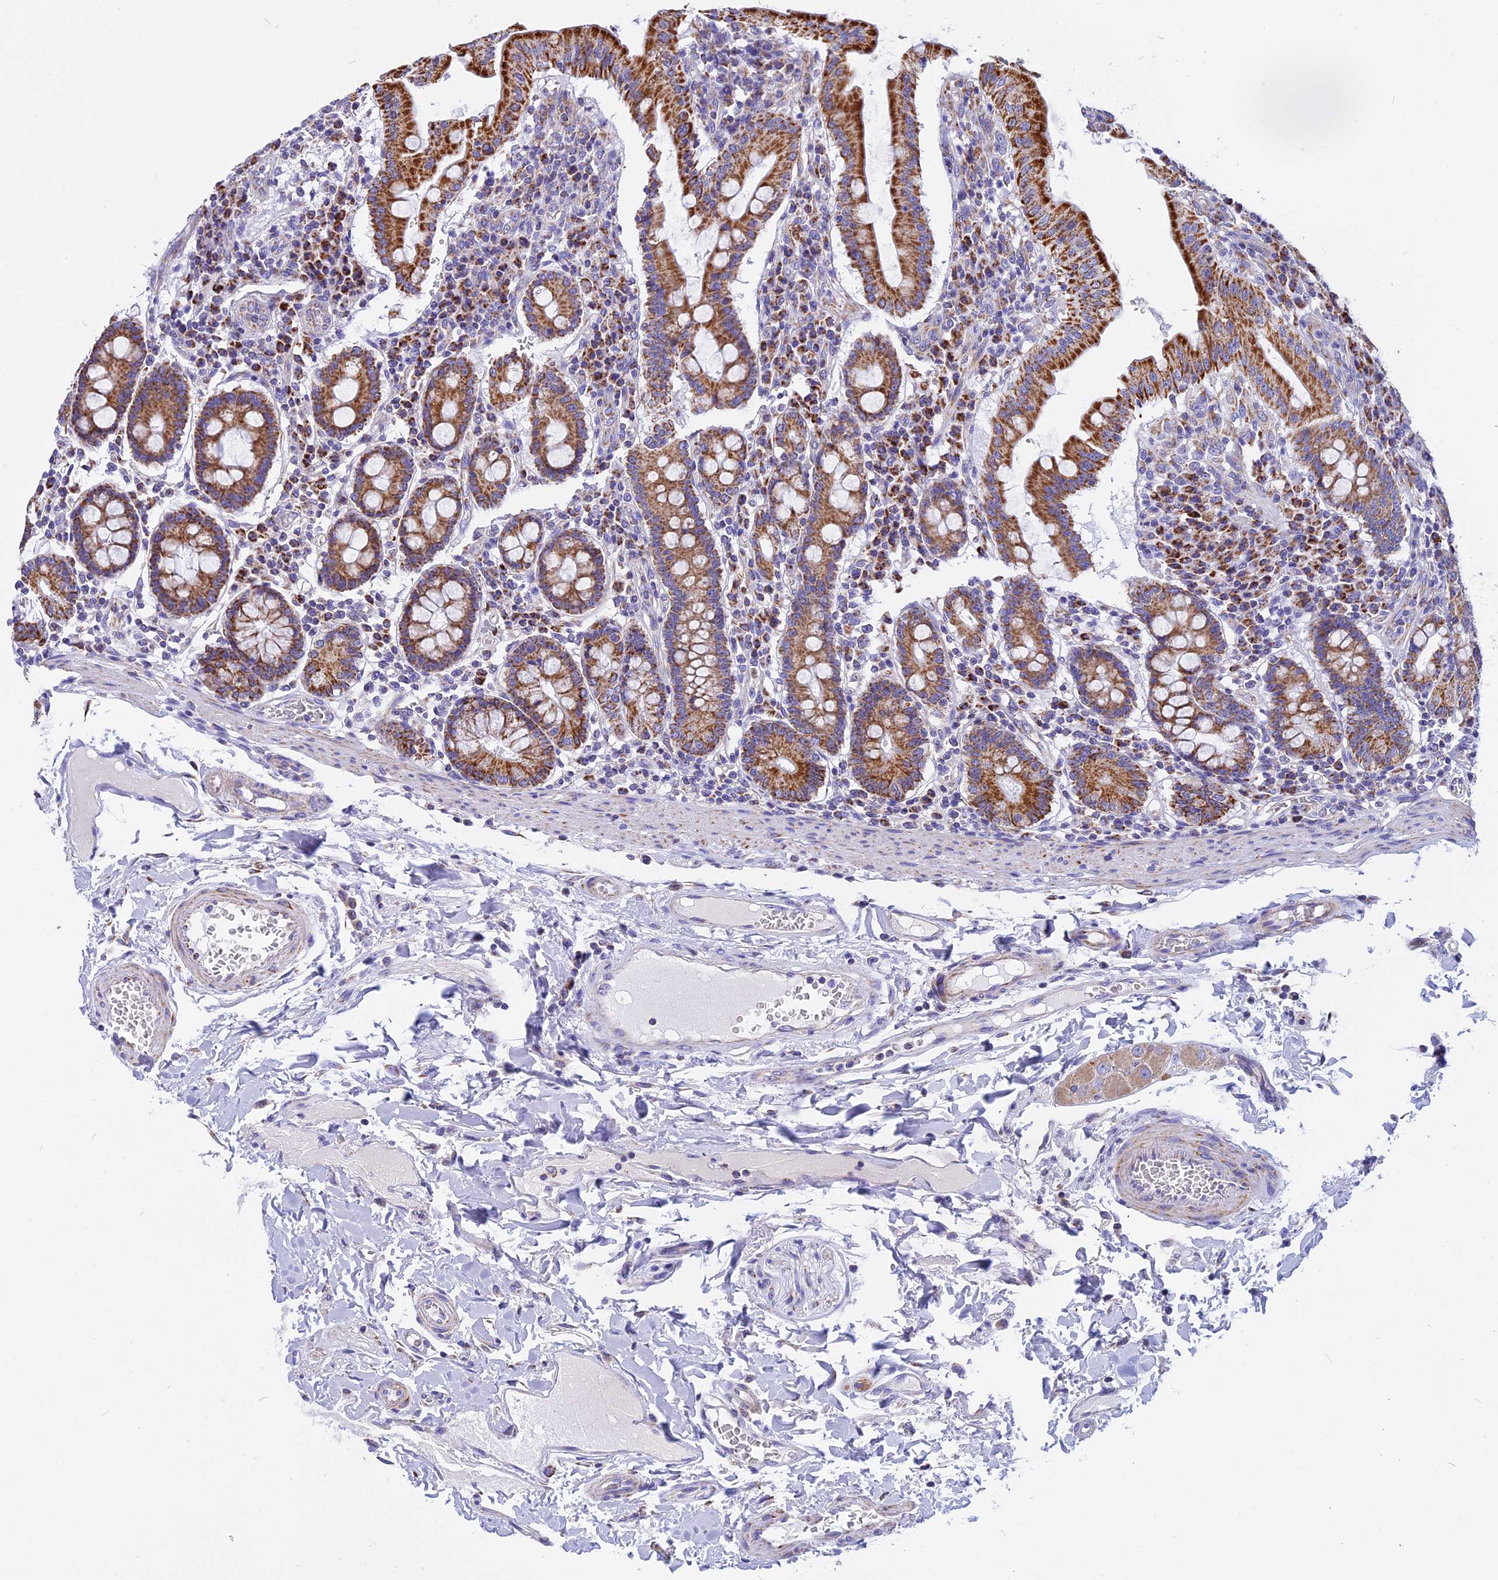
{"staining": {"intensity": "strong", "quantity": ">75%", "location": "cytoplasmic/membranous"}, "tissue": "duodenum", "cell_type": "Glandular cells", "image_type": "normal", "snomed": [{"axis": "morphology", "description": "Normal tissue, NOS"}, {"axis": "morphology", "description": "Adenocarcinoma, NOS"}, {"axis": "topography", "description": "Pancreas"}, {"axis": "topography", "description": "Duodenum"}], "caption": "DAB immunohistochemical staining of unremarkable human duodenum shows strong cytoplasmic/membranous protein positivity in about >75% of glandular cells.", "gene": "VDAC2", "patient": {"sex": "male", "age": 50}}